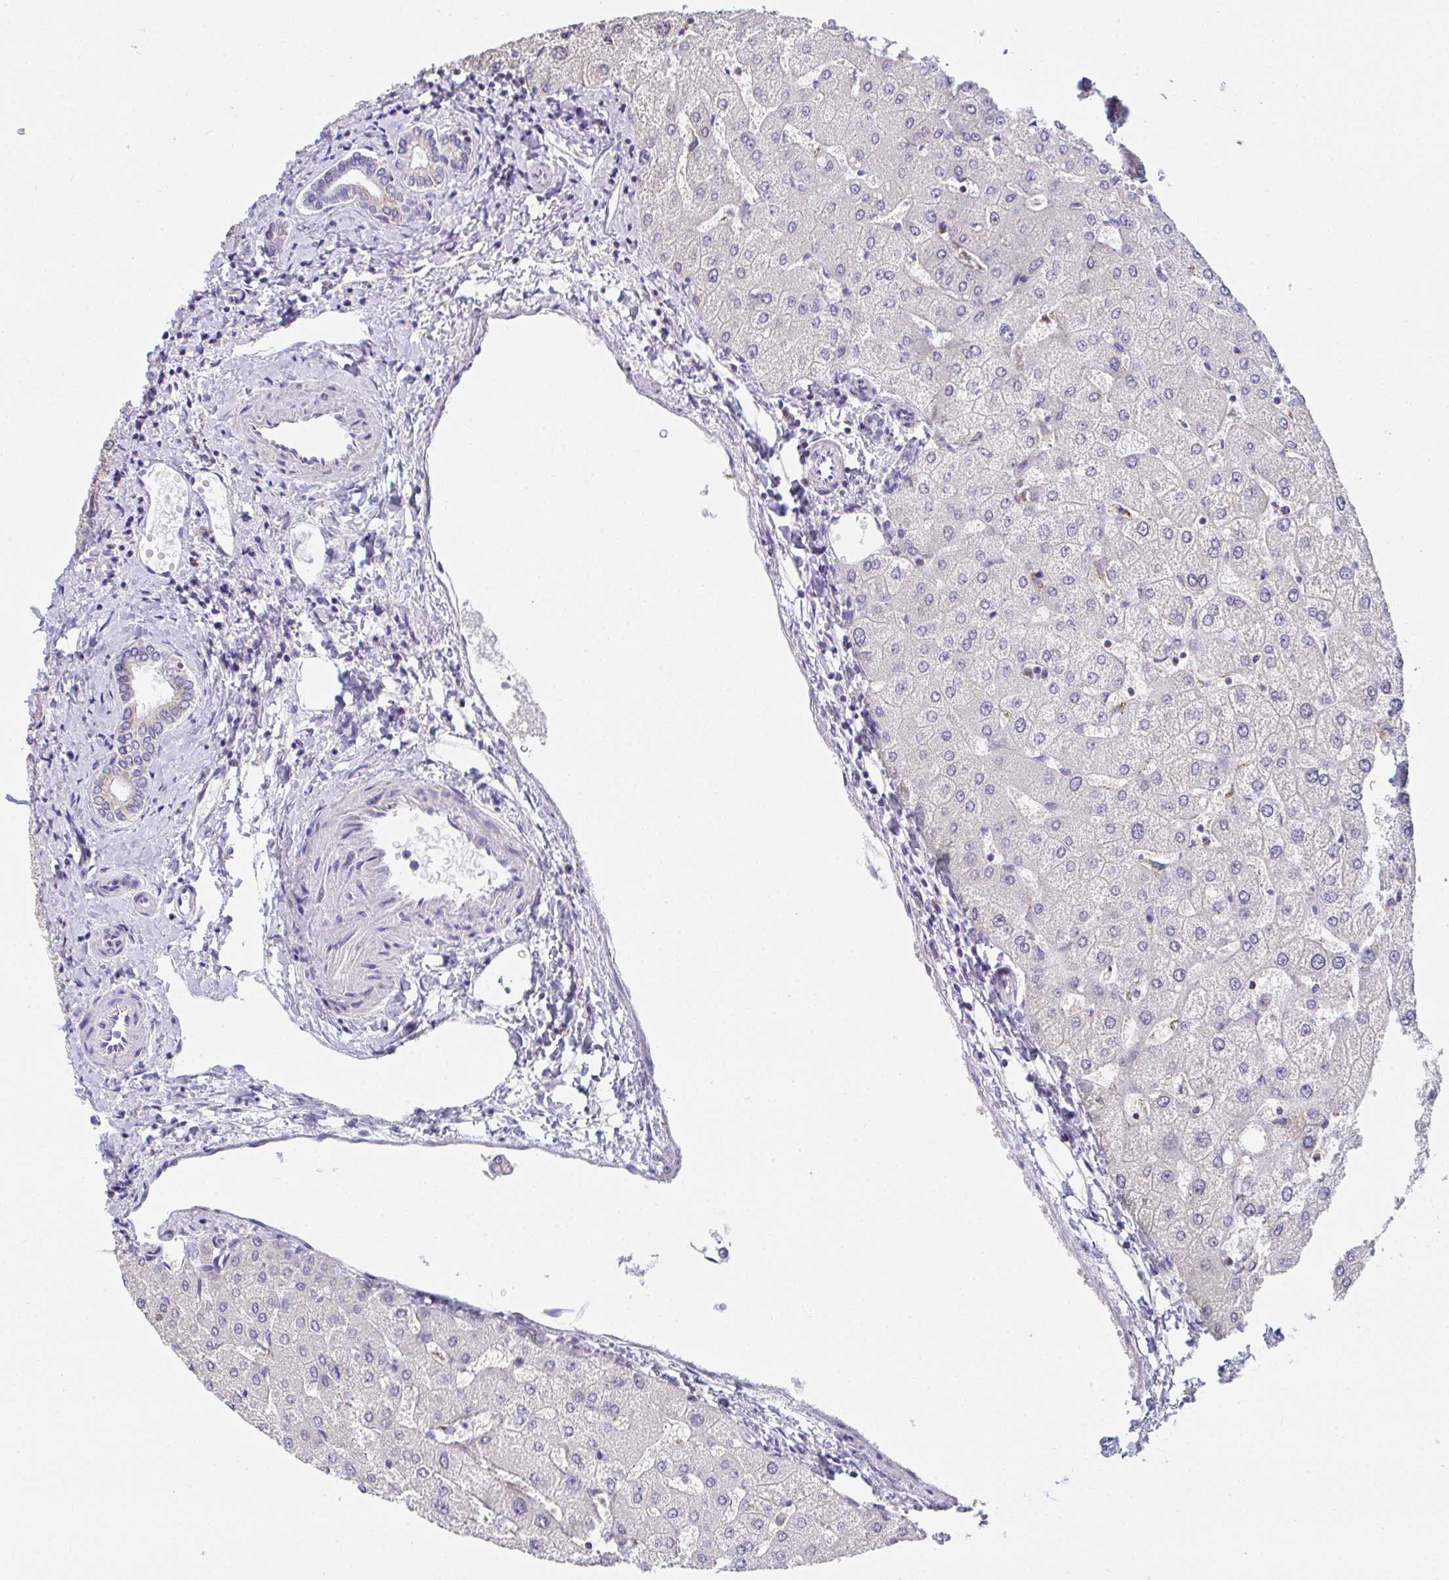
{"staining": {"intensity": "negative", "quantity": "none", "location": "none"}, "tissue": "liver", "cell_type": "Cholangiocytes", "image_type": "normal", "snomed": [{"axis": "morphology", "description": "Normal tissue, NOS"}, {"axis": "topography", "description": "Liver"}], "caption": "The photomicrograph displays no staining of cholangiocytes in unremarkable liver.", "gene": "MGAM2", "patient": {"sex": "female", "age": 54}}